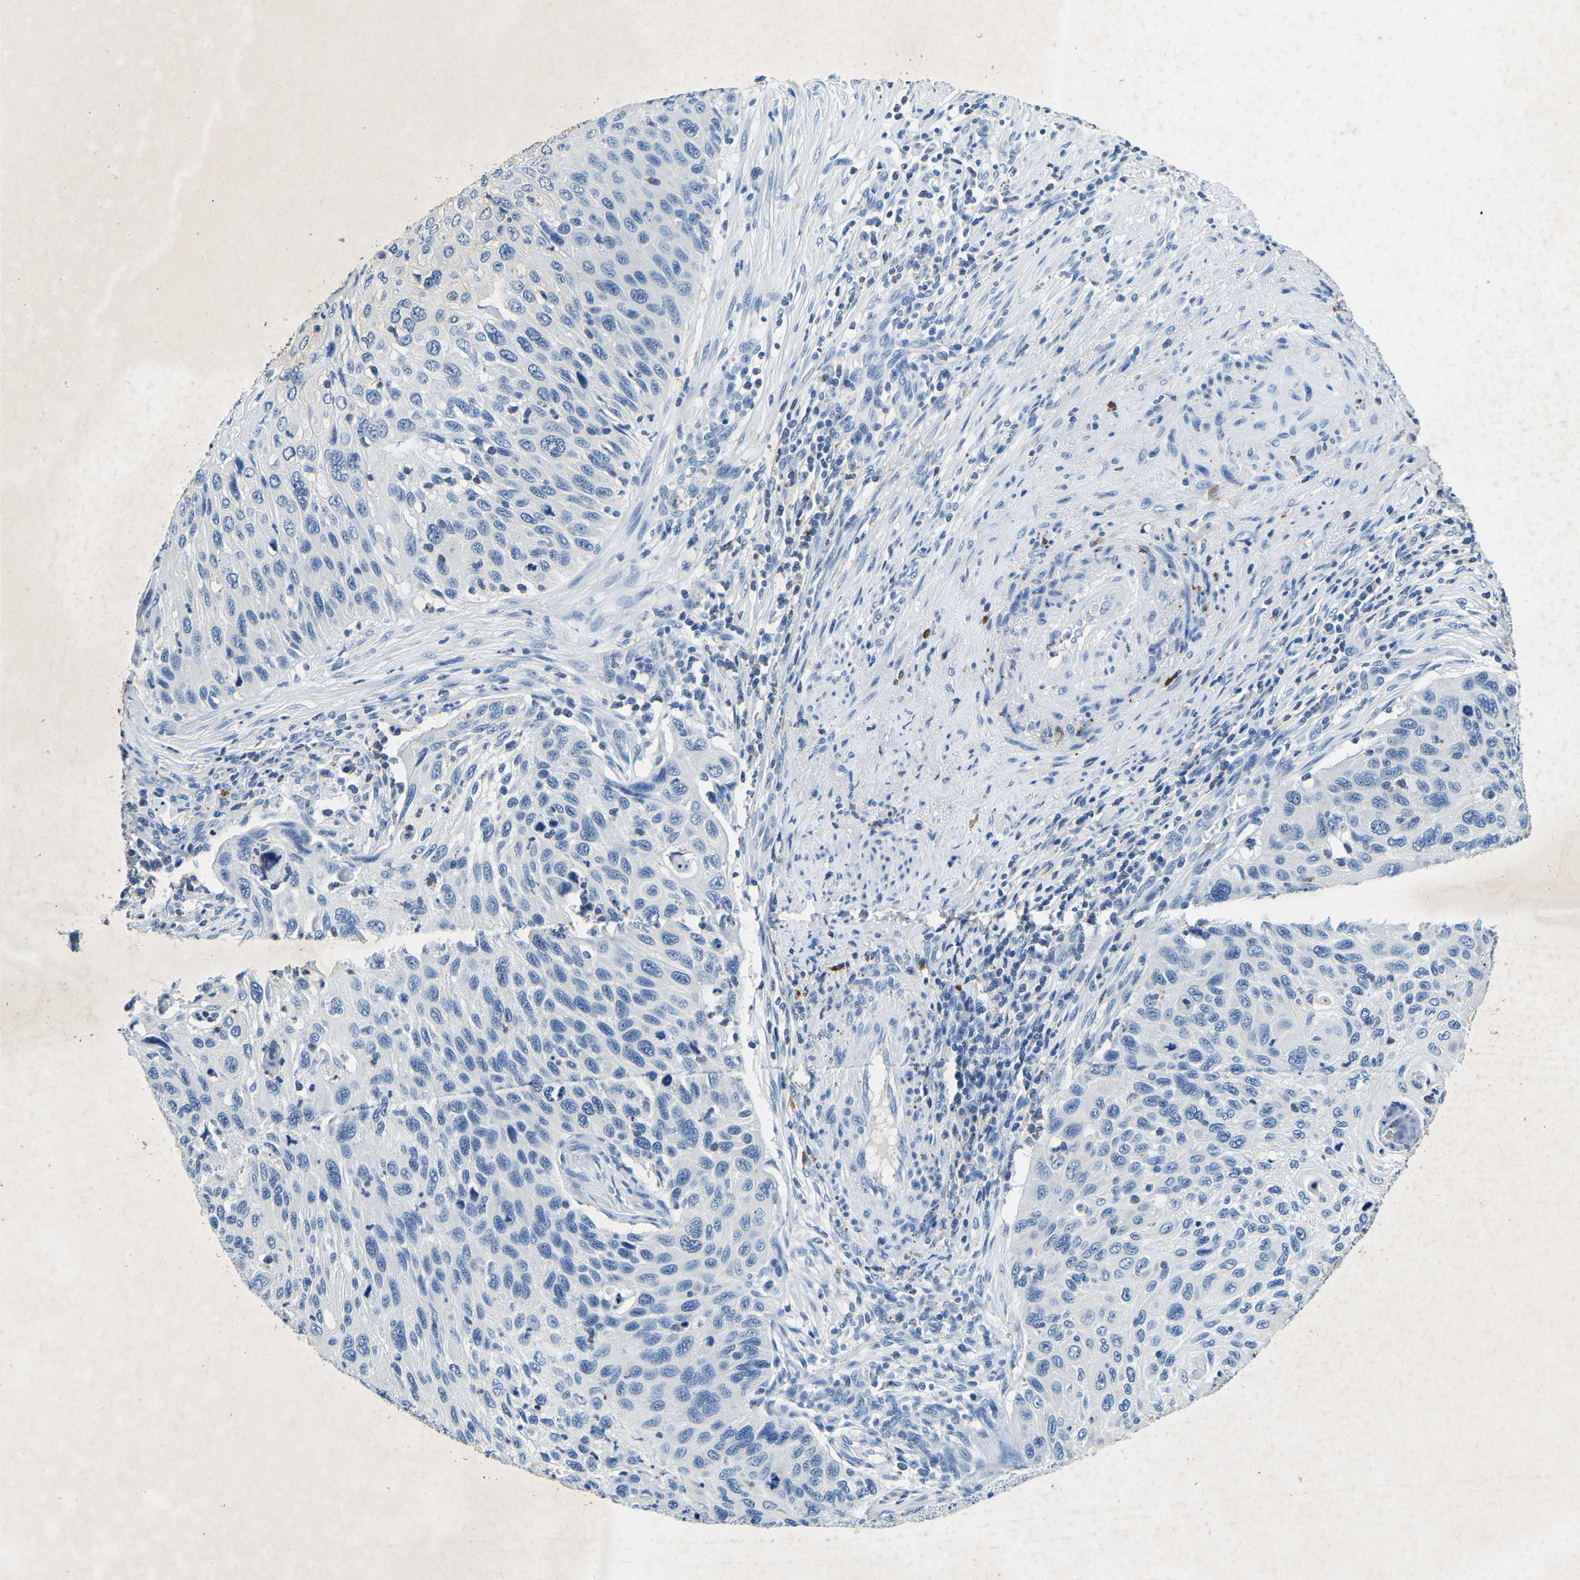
{"staining": {"intensity": "negative", "quantity": "none", "location": "none"}, "tissue": "cervical cancer", "cell_type": "Tumor cells", "image_type": "cancer", "snomed": [{"axis": "morphology", "description": "Squamous cell carcinoma, NOS"}, {"axis": "topography", "description": "Cervix"}], "caption": "The IHC photomicrograph has no significant positivity in tumor cells of cervical squamous cell carcinoma tissue. (DAB (3,3'-diaminobenzidine) immunohistochemistry (IHC), high magnification).", "gene": "UBN2", "patient": {"sex": "female", "age": 70}}